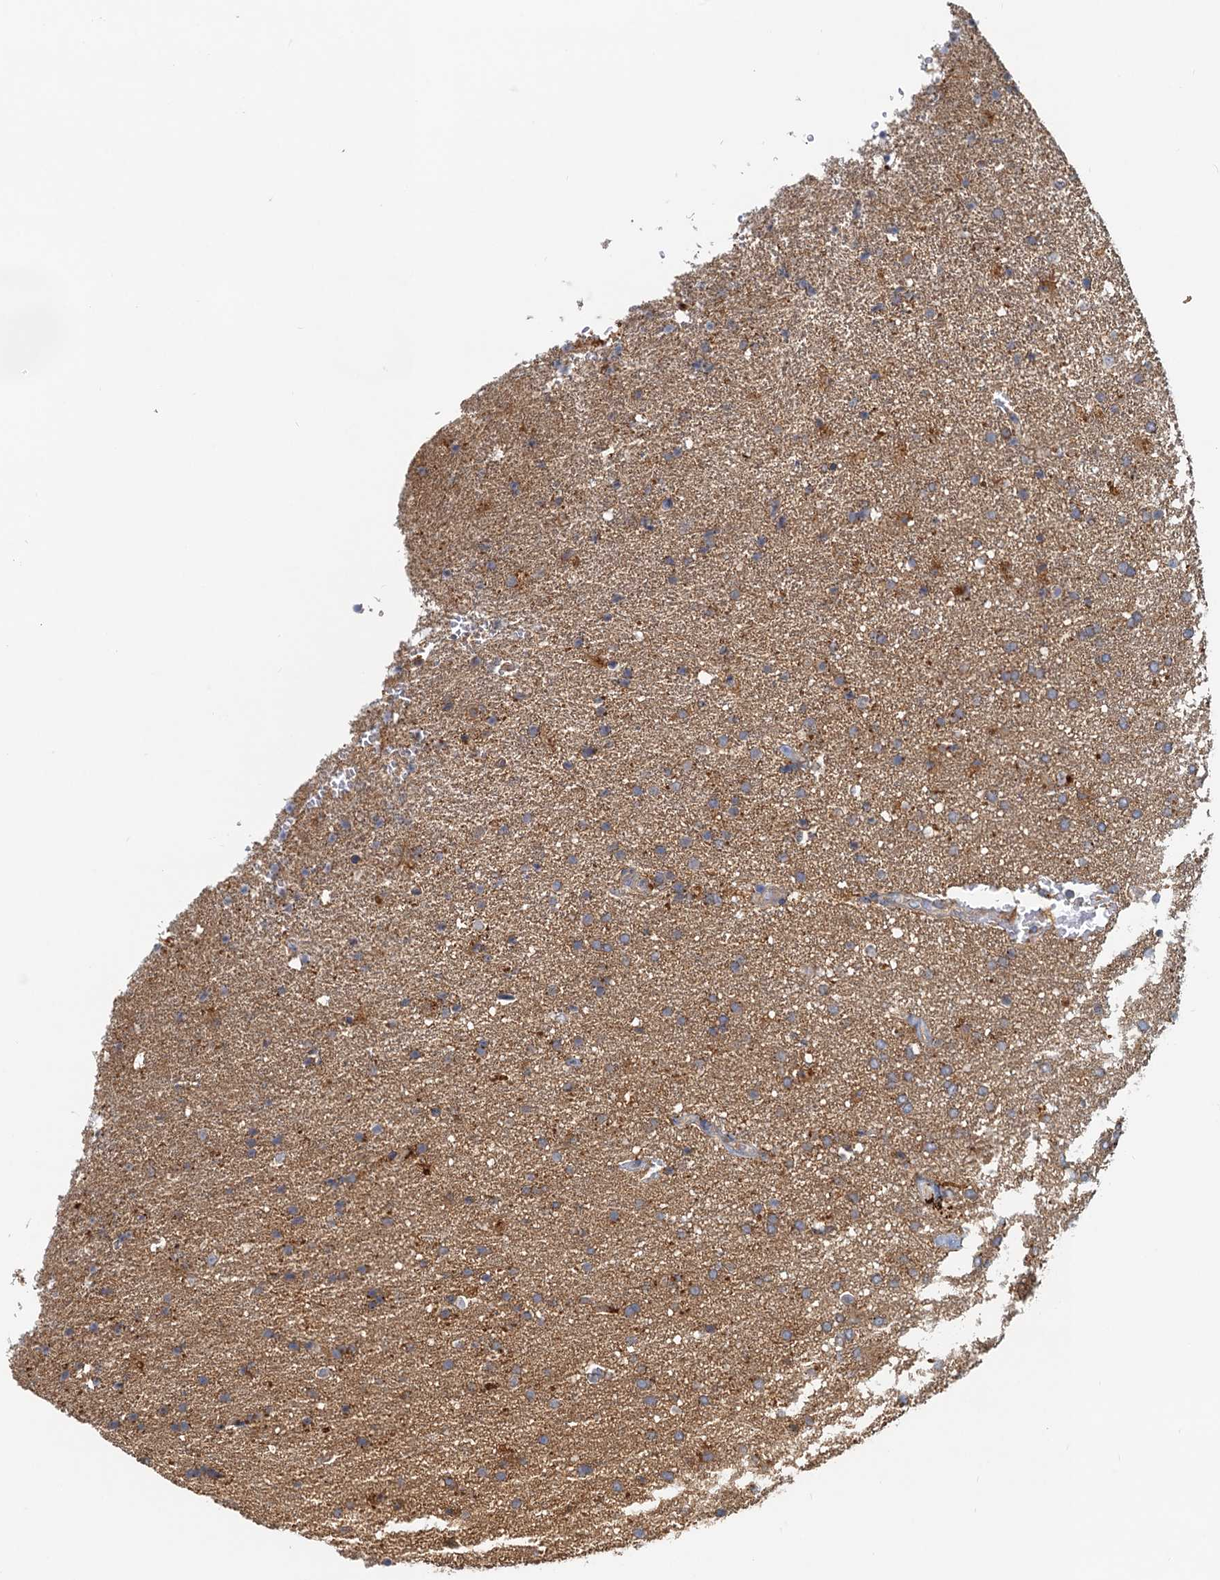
{"staining": {"intensity": "weak", "quantity": "<25%", "location": "cytoplasmic/membranous"}, "tissue": "glioma", "cell_type": "Tumor cells", "image_type": "cancer", "snomed": [{"axis": "morphology", "description": "Glioma, malignant, High grade"}, {"axis": "topography", "description": "Brain"}], "caption": "The micrograph displays no significant positivity in tumor cells of malignant high-grade glioma.", "gene": "TOLLIP", "patient": {"sex": "male", "age": 72}}